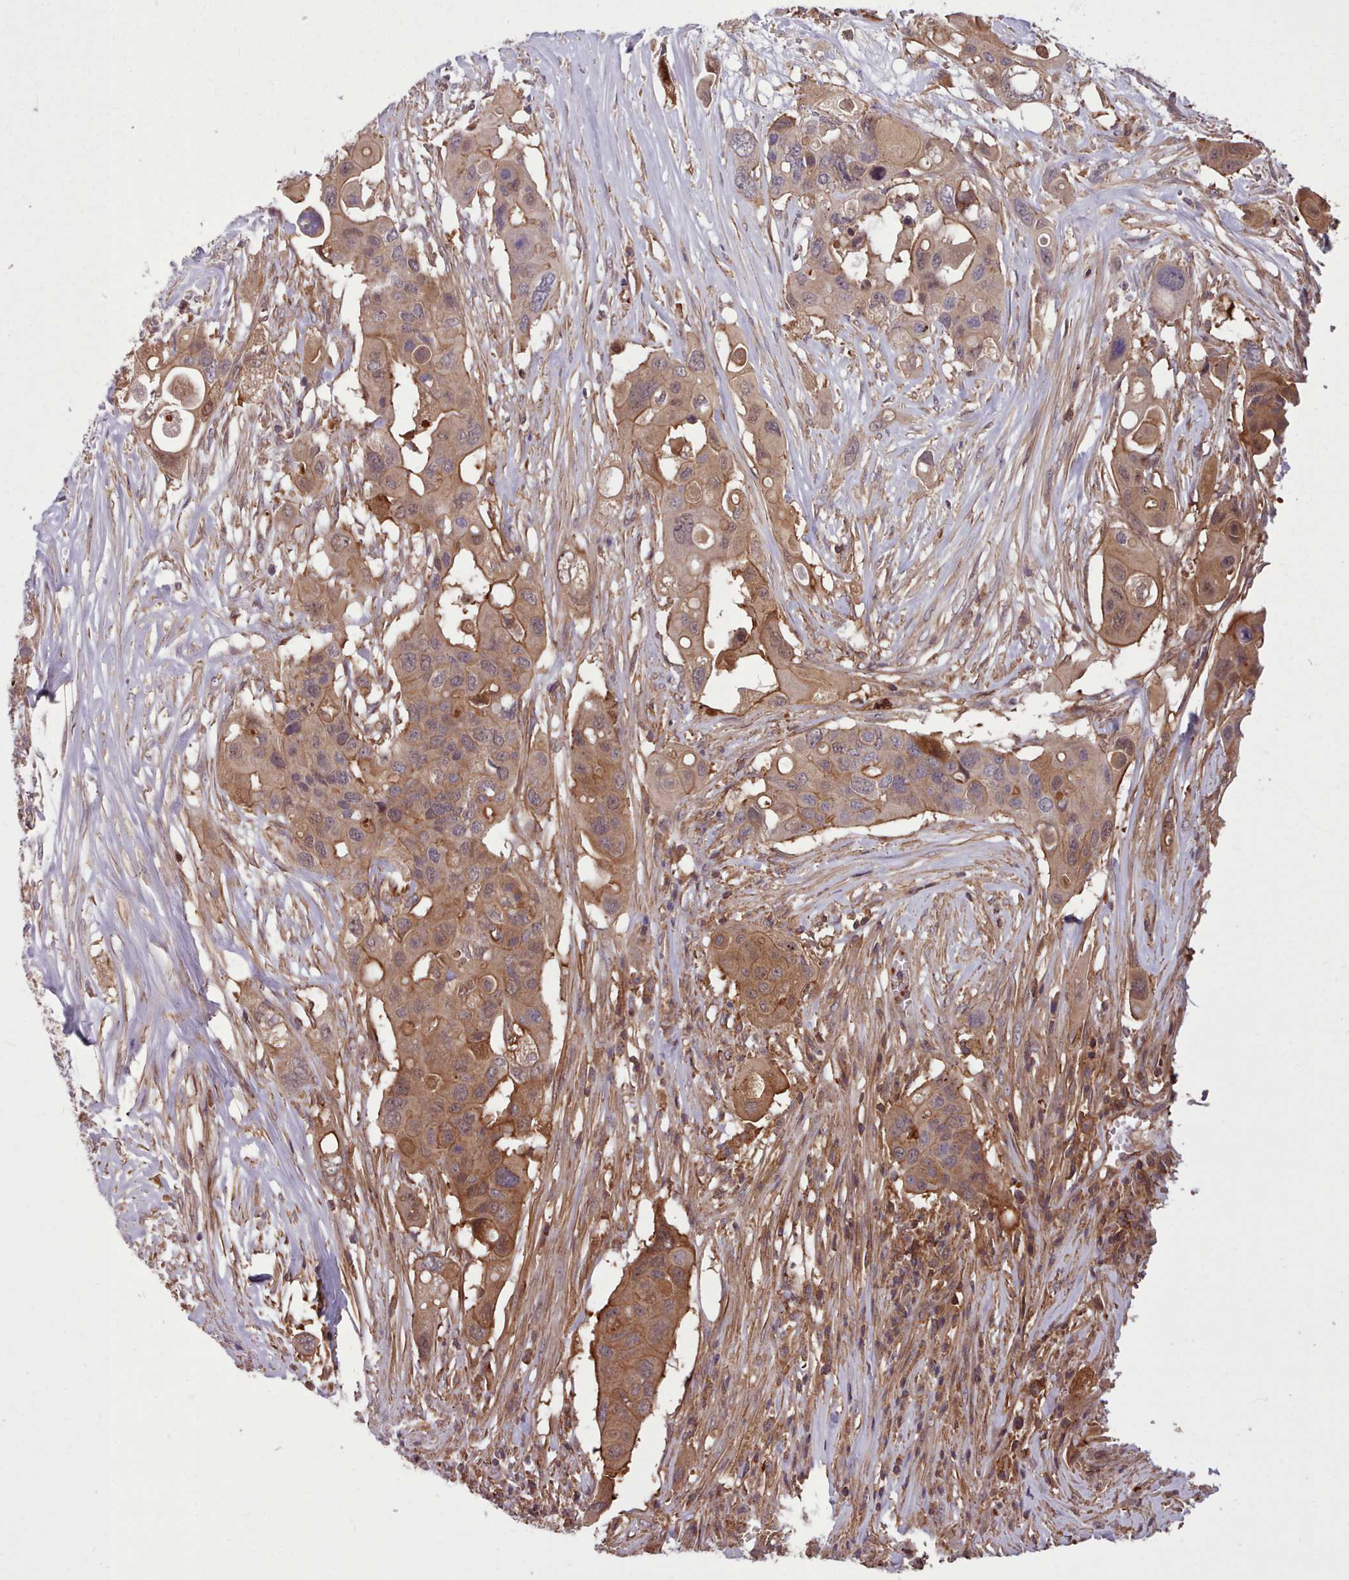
{"staining": {"intensity": "moderate", "quantity": ">75%", "location": "cytoplasmic/membranous"}, "tissue": "colorectal cancer", "cell_type": "Tumor cells", "image_type": "cancer", "snomed": [{"axis": "morphology", "description": "Adenocarcinoma, NOS"}, {"axis": "topography", "description": "Colon"}], "caption": "Colorectal cancer (adenocarcinoma) stained with a protein marker demonstrates moderate staining in tumor cells.", "gene": "STUB1", "patient": {"sex": "male", "age": 77}}